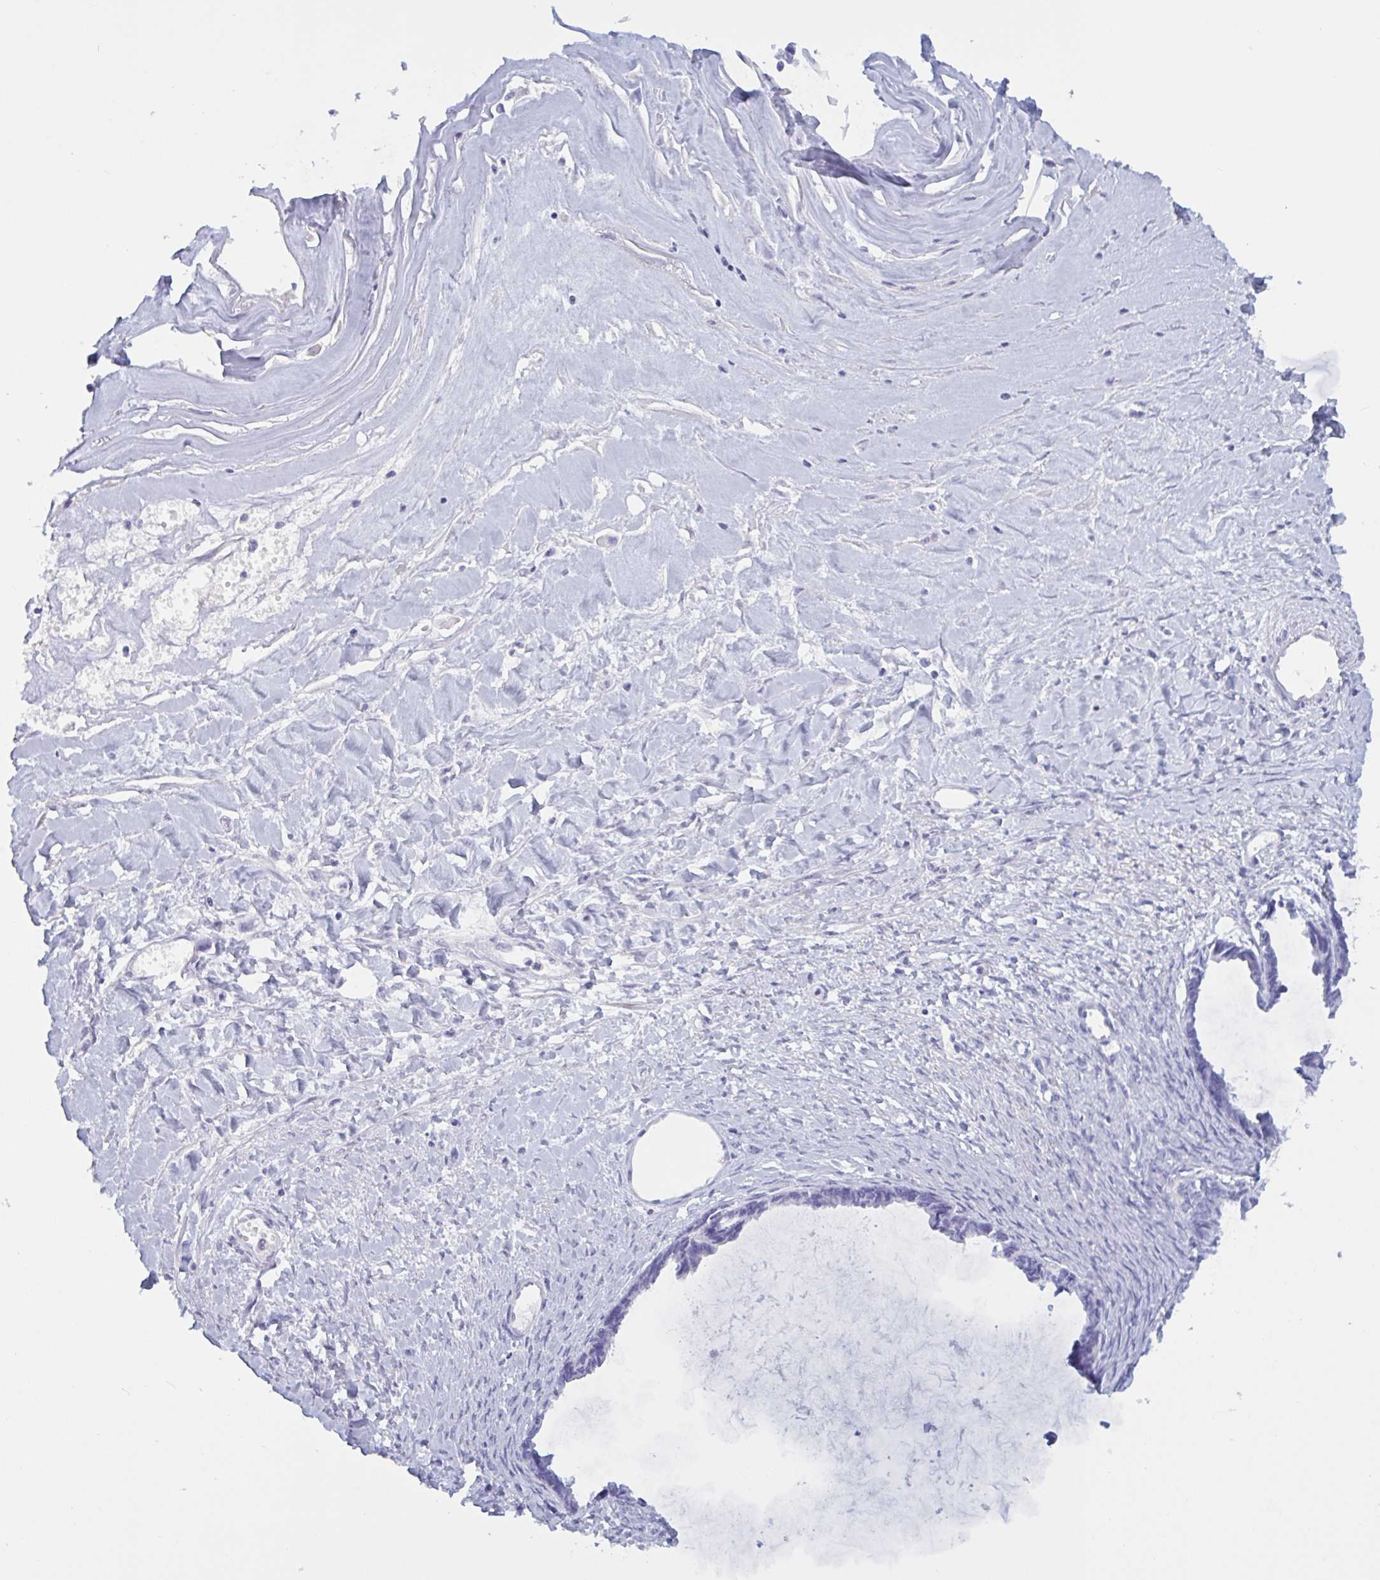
{"staining": {"intensity": "negative", "quantity": "none", "location": "none"}, "tissue": "ovarian cancer", "cell_type": "Tumor cells", "image_type": "cancer", "snomed": [{"axis": "morphology", "description": "Cystadenocarcinoma, mucinous, NOS"}, {"axis": "topography", "description": "Ovary"}], "caption": "This is an IHC micrograph of human ovarian cancer. There is no positivity in tumor cells.", "gene": "OXLD1", "patient": {"sex": "female", "age": 61}}